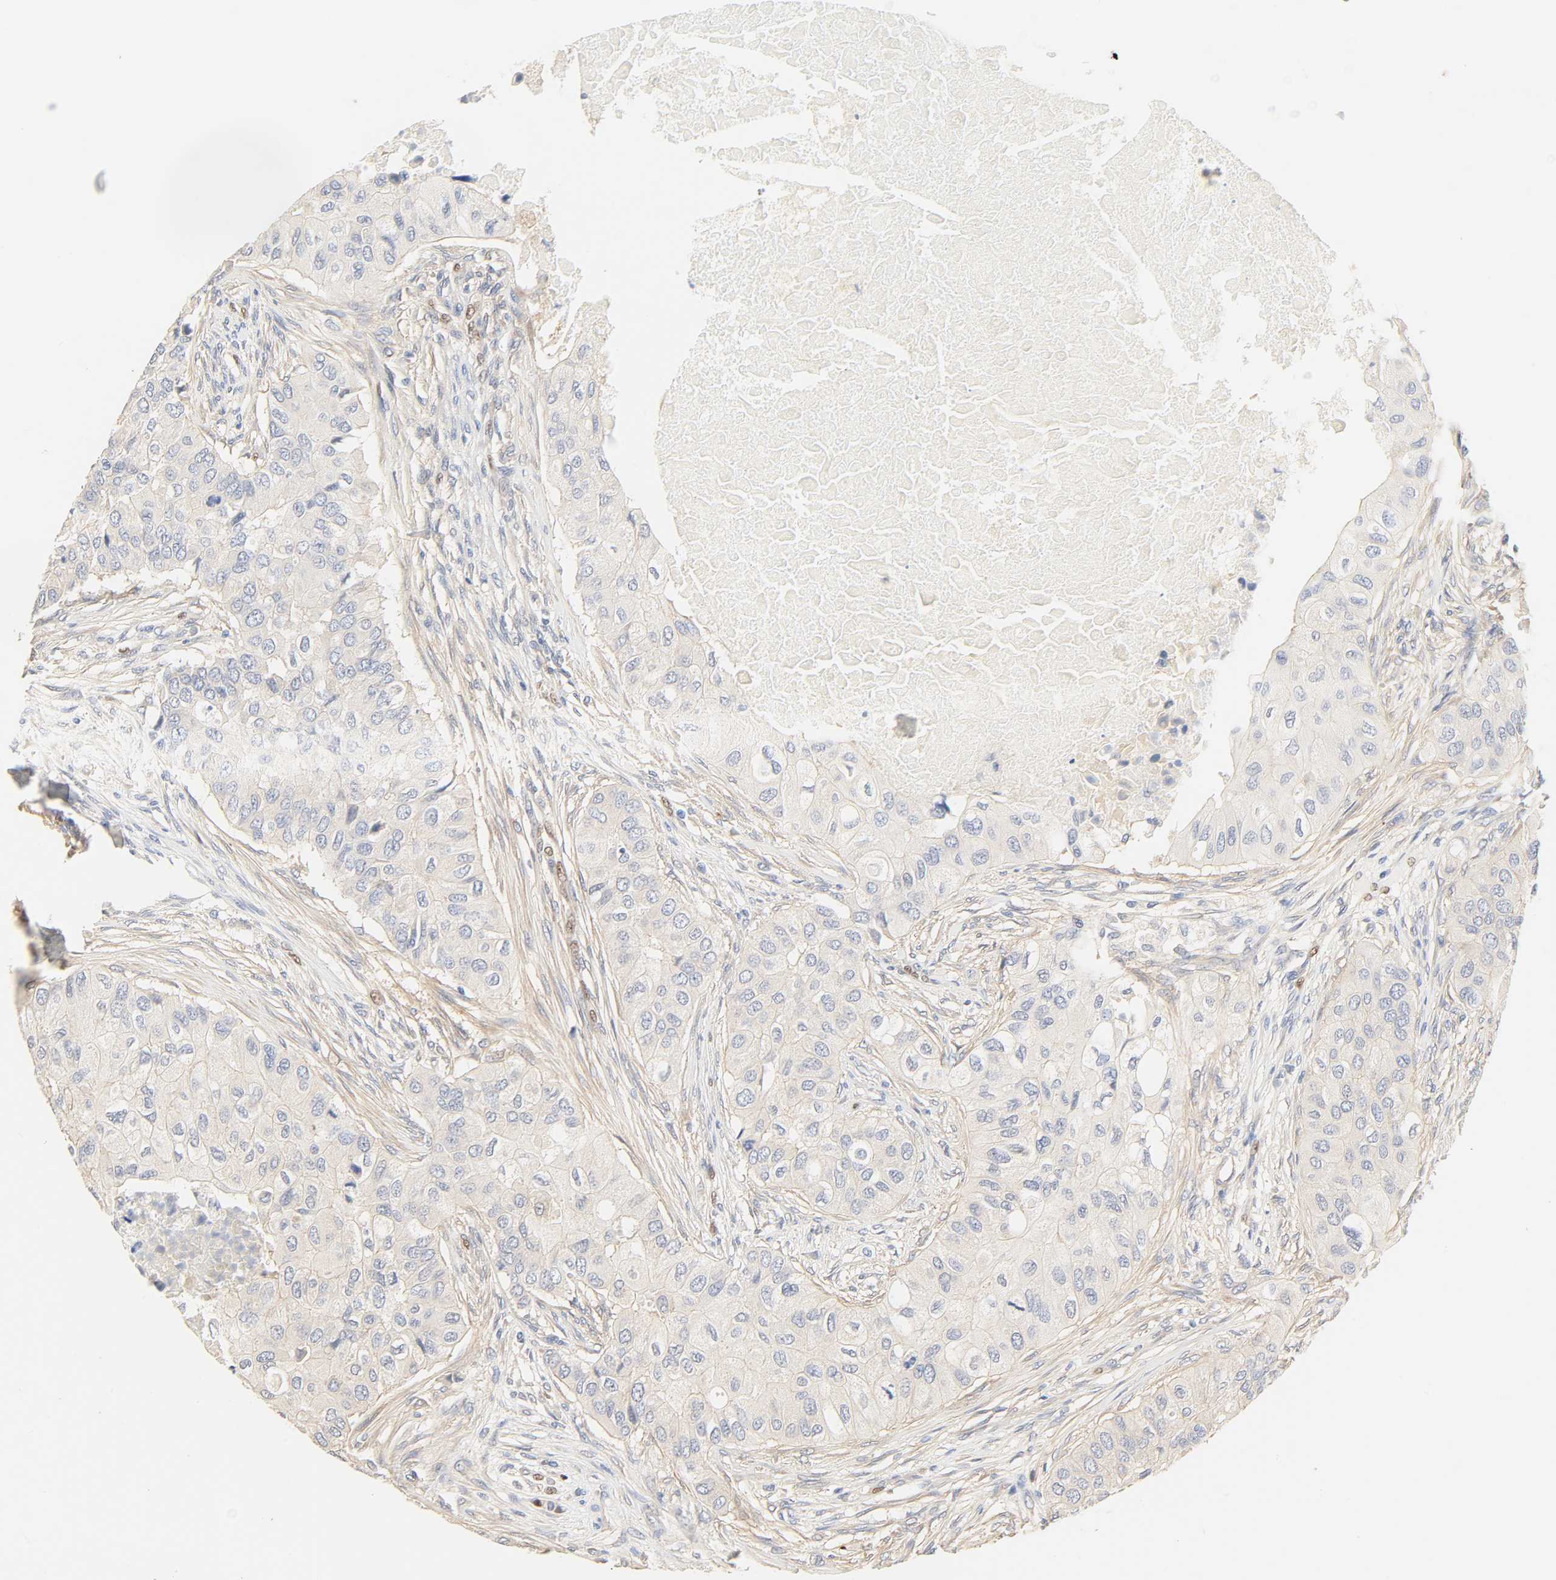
{"staining": {"intensity": "negative", "quantity": "none", "location": "none"}, "tissue": "breast cancer", "cell_type": "Tumor cells", "image_type": "cancer", "snomed": [{"axis": "morphology", "description": "Normal tissue, NOS"}, {"axis": "morphology", "description": "Duct carcinoma"}, {"axis": "topography", "description": "Breast"}], "caption": "This is a micrograph of IHC staining of breast cancer, which shows no staining in tumor cells.", "gene": "BORCS8-MEF2B", "patient": {"sex": "female", "age": 49}}